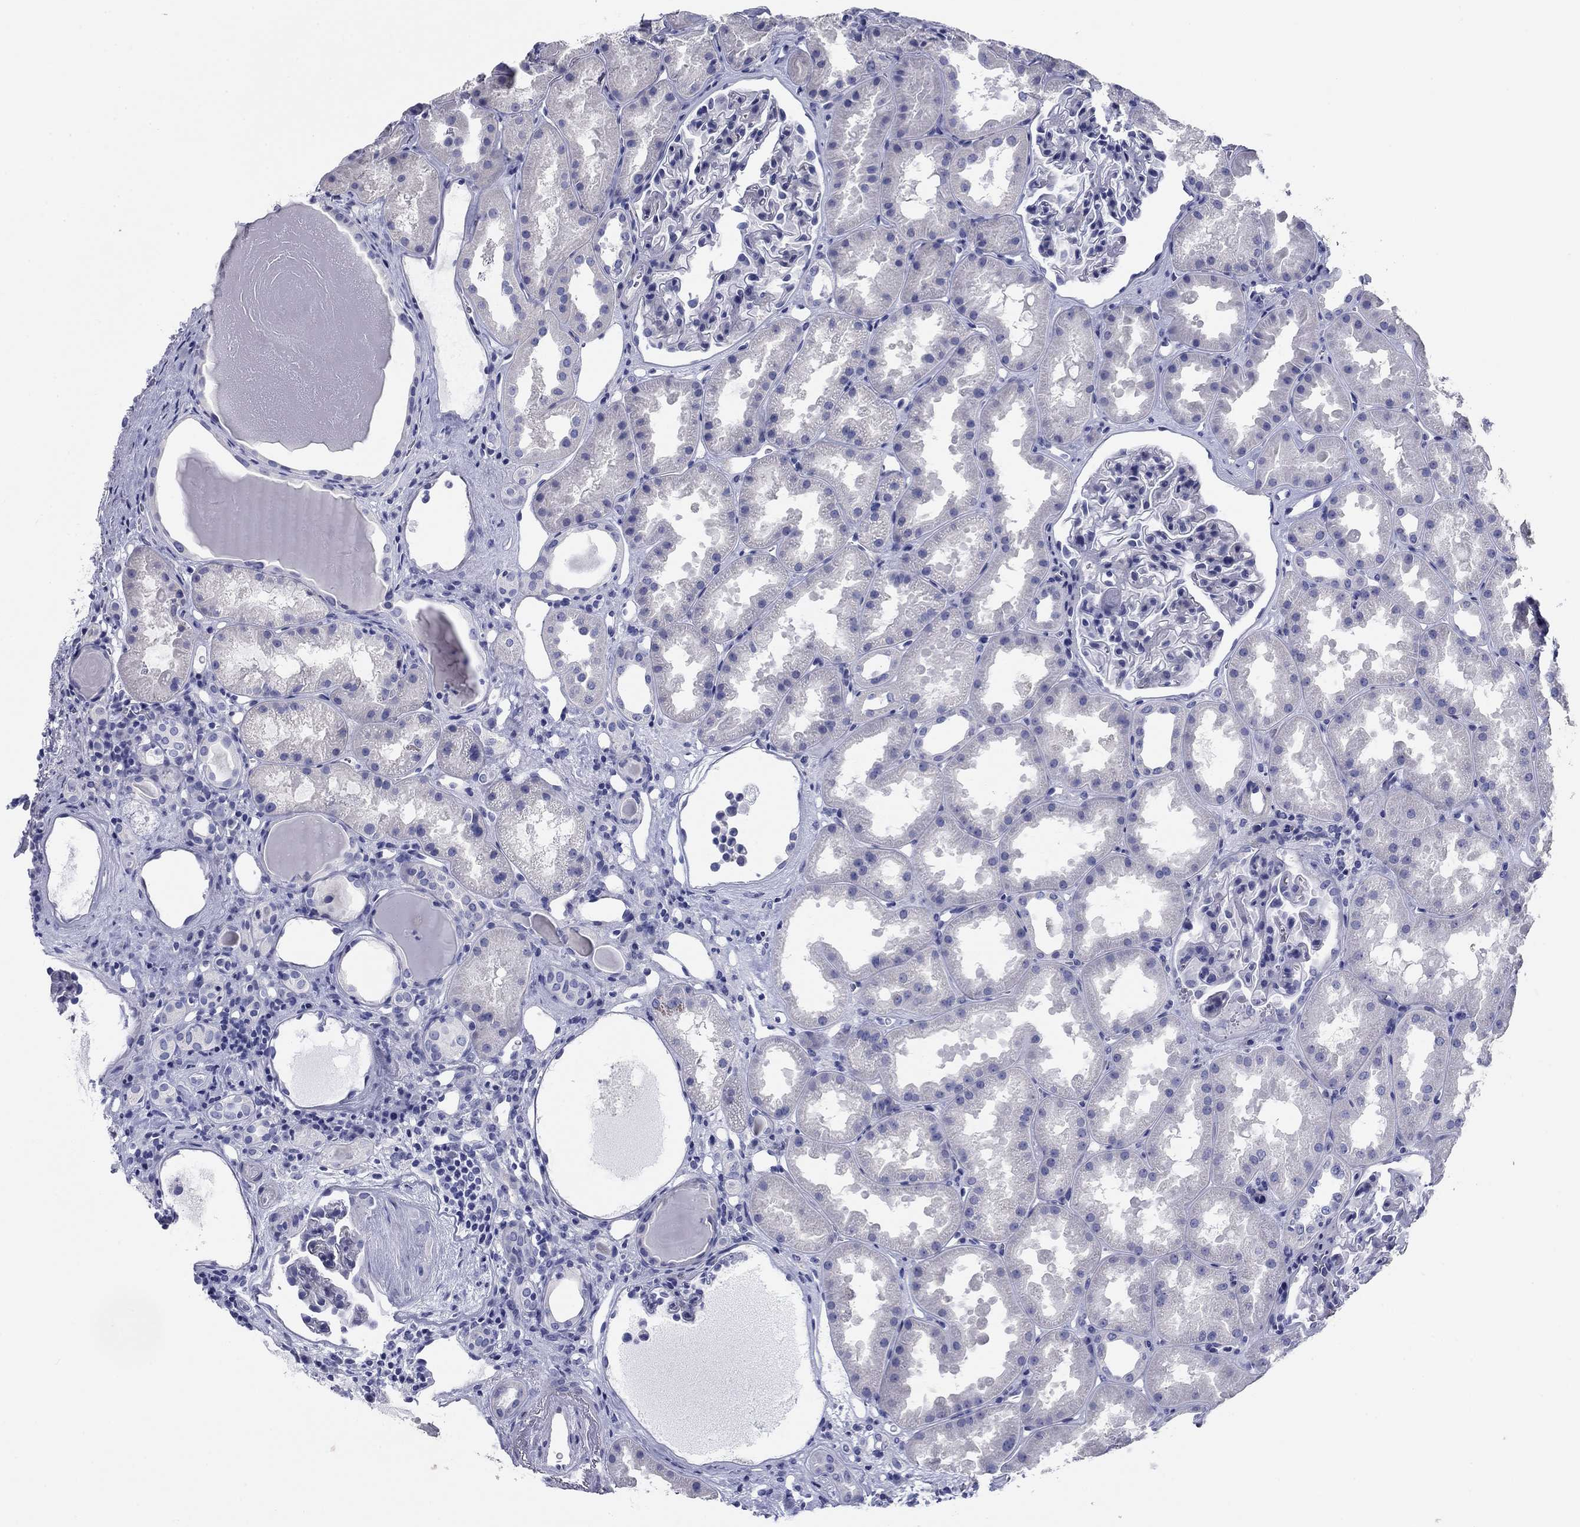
{"staining": {"intensity": "negative", "quantity": "none", "location": "none"}, "tissue": "kidney", "cell_type": "Cells in glomeruli", "image_type": "normal", "snomed": [{"axis": "morphology", "description": "Normal tissue, NOS"}, {"axis": "topography", "description": "Kidney"}], "caption": "A photomicrograph of human kidney is negative for staining in cells in glomeruli.", "gene": "PRKCG", "patient": {"sex": "male", "age": 61}}